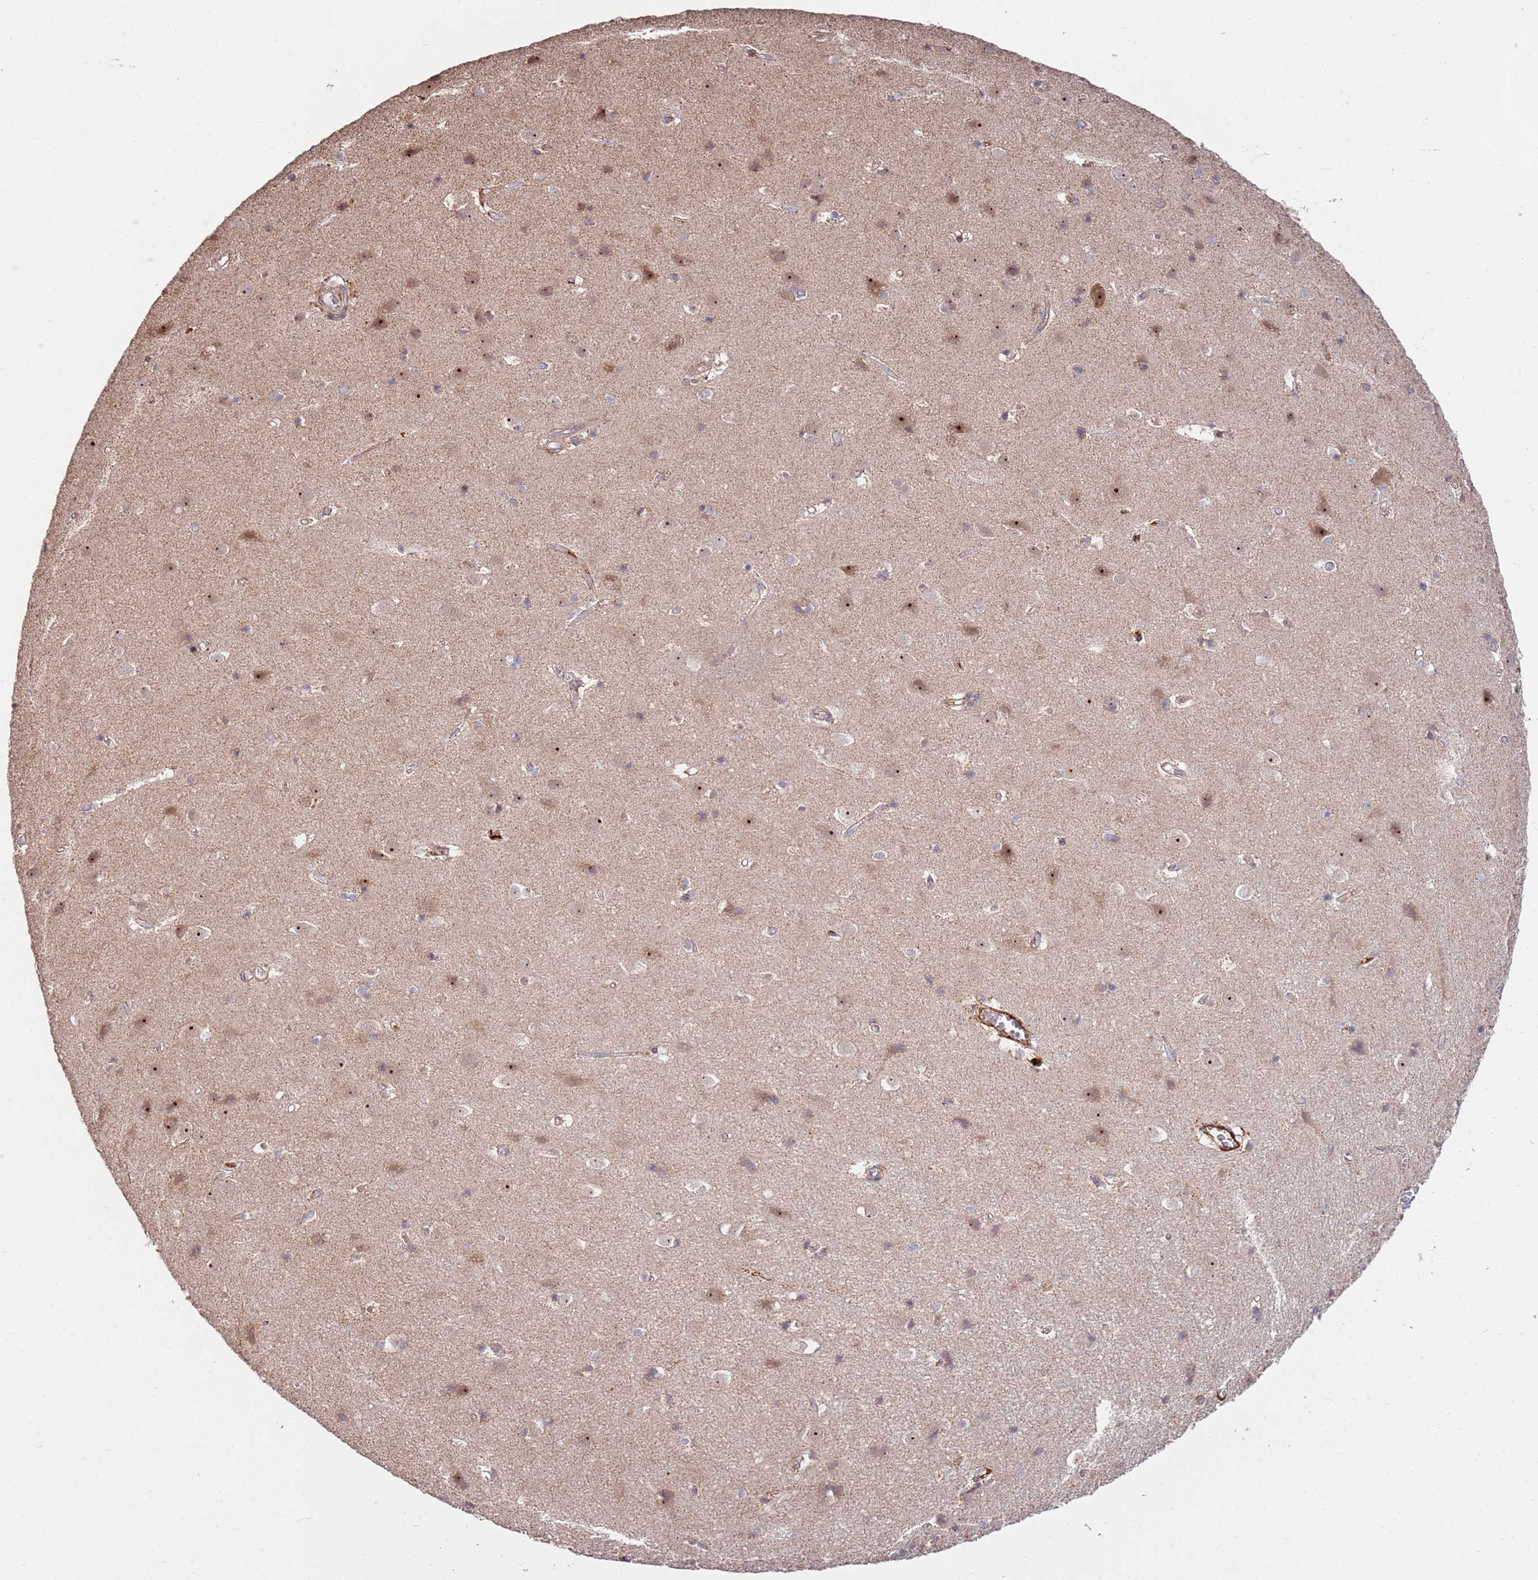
{"staining": {"intensity": "moderate", "quantity": ">75%", "location": "cytoplasmic/membranous"}, "tissue": "cerebral cortex", "cell_type": "Endothelial cells", "image_type": "normal", "snomed": [{"axis": "morphology", "description": "Normal tissue, NOS"}, {"axis": "topography", "description": "Cerebral cortex"}], "caption": "Benign cerebral cortex shows moderate cytoplasmic/membranous staining in about >75% of endothelial cells, visualized by immunohistochemistry.", "gene": "KIF25", "patient": {"sex": "male", "age": 54}}